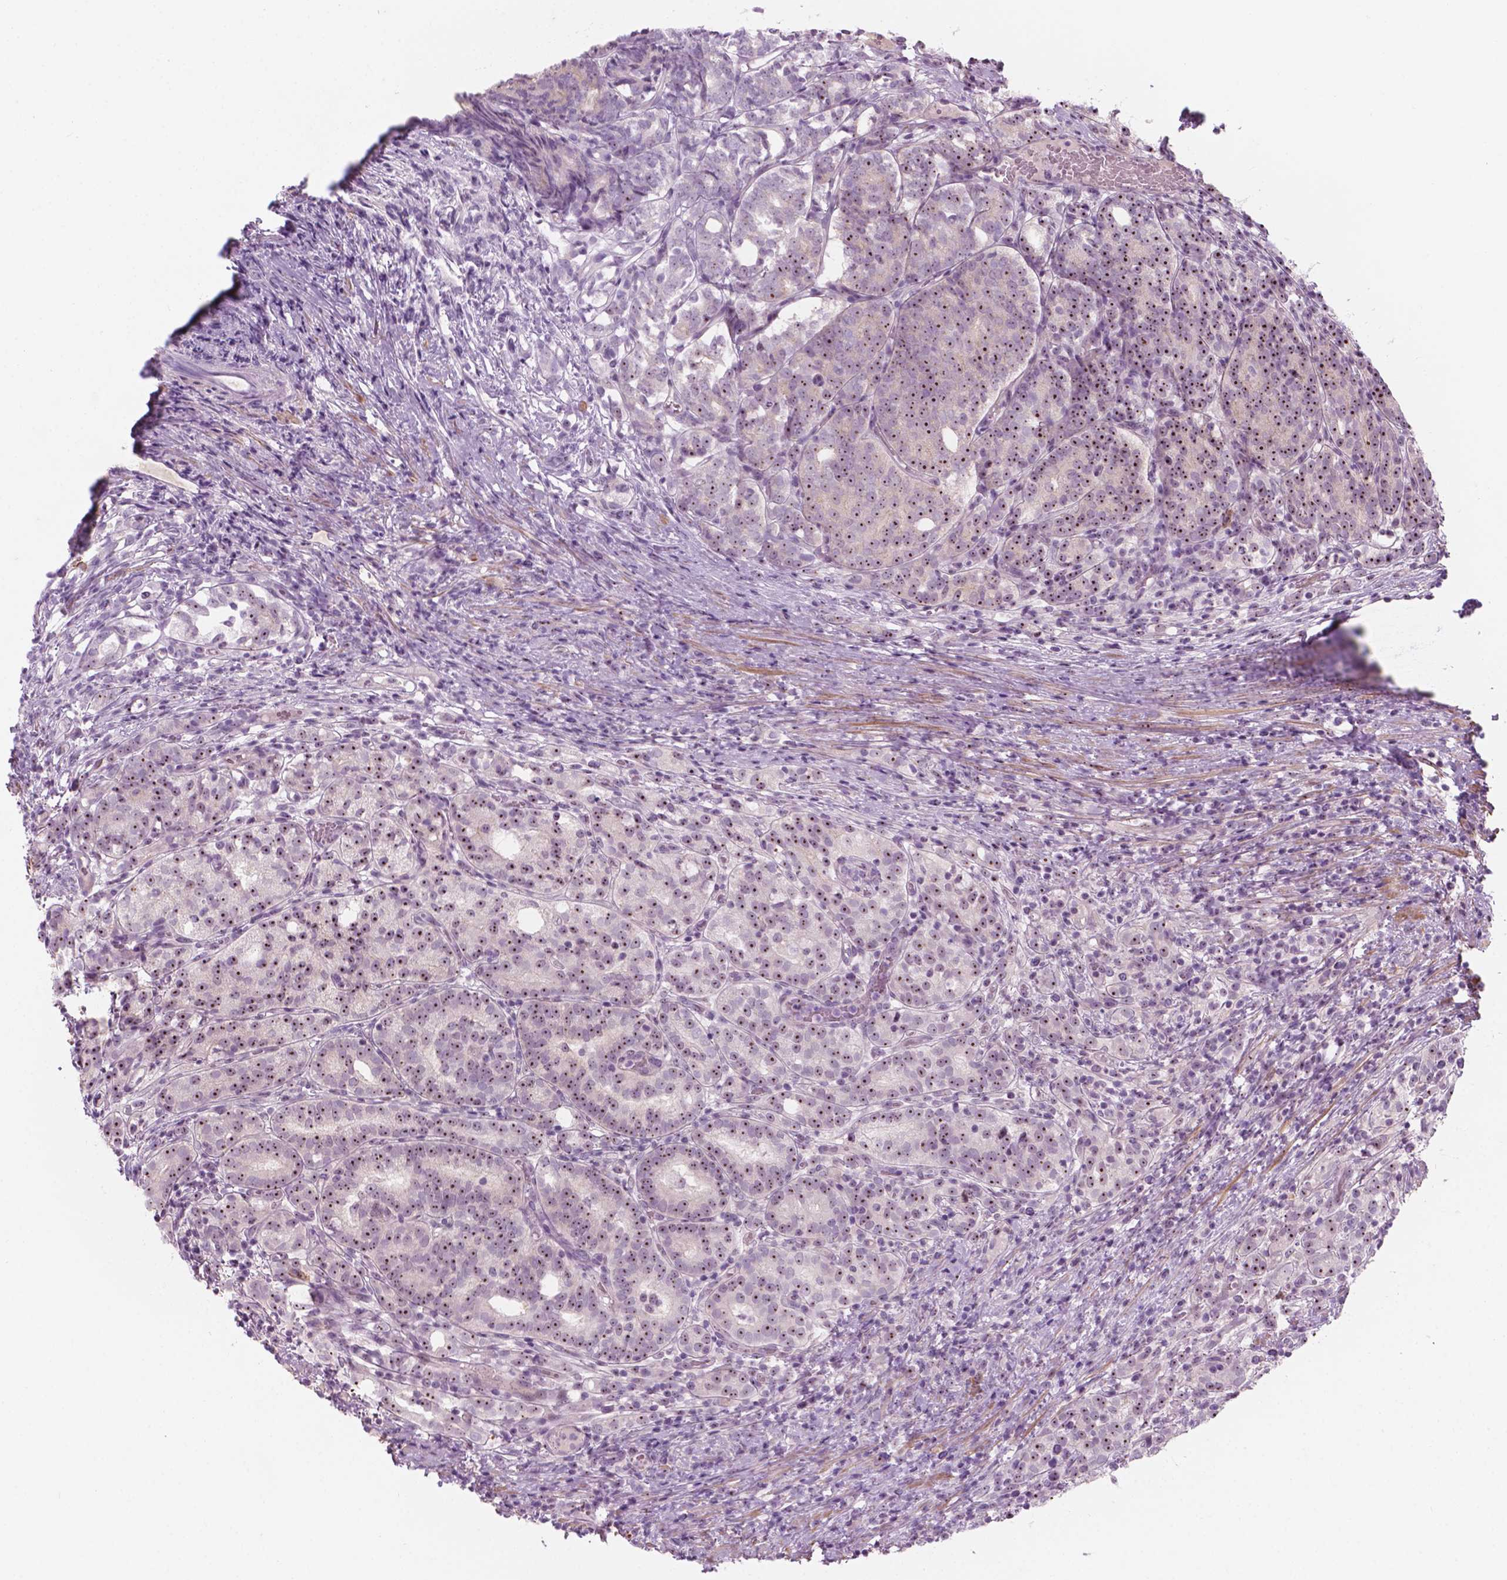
{"staining": {"intensity": "moderate", "quantity": ">75%", "location": "nuclear"}, "tissue": "prostate cancer", "cell_type": "Tumor cells", "image_type": "cancer", "snomed": [{"axis": "morphology", "description": "Adenocarcinoma, High grade"}, {"axis": "topography", "description": "Prostate"}], "caption": "The photomicrograph shows a brown stain indicating the presence of a protein in the nuclear of tumor cells in prostate cancer (adenocarcinoma (high-grade)).", "gene": "ZNF853", "patient": {"sex": "male", "age": 53}}